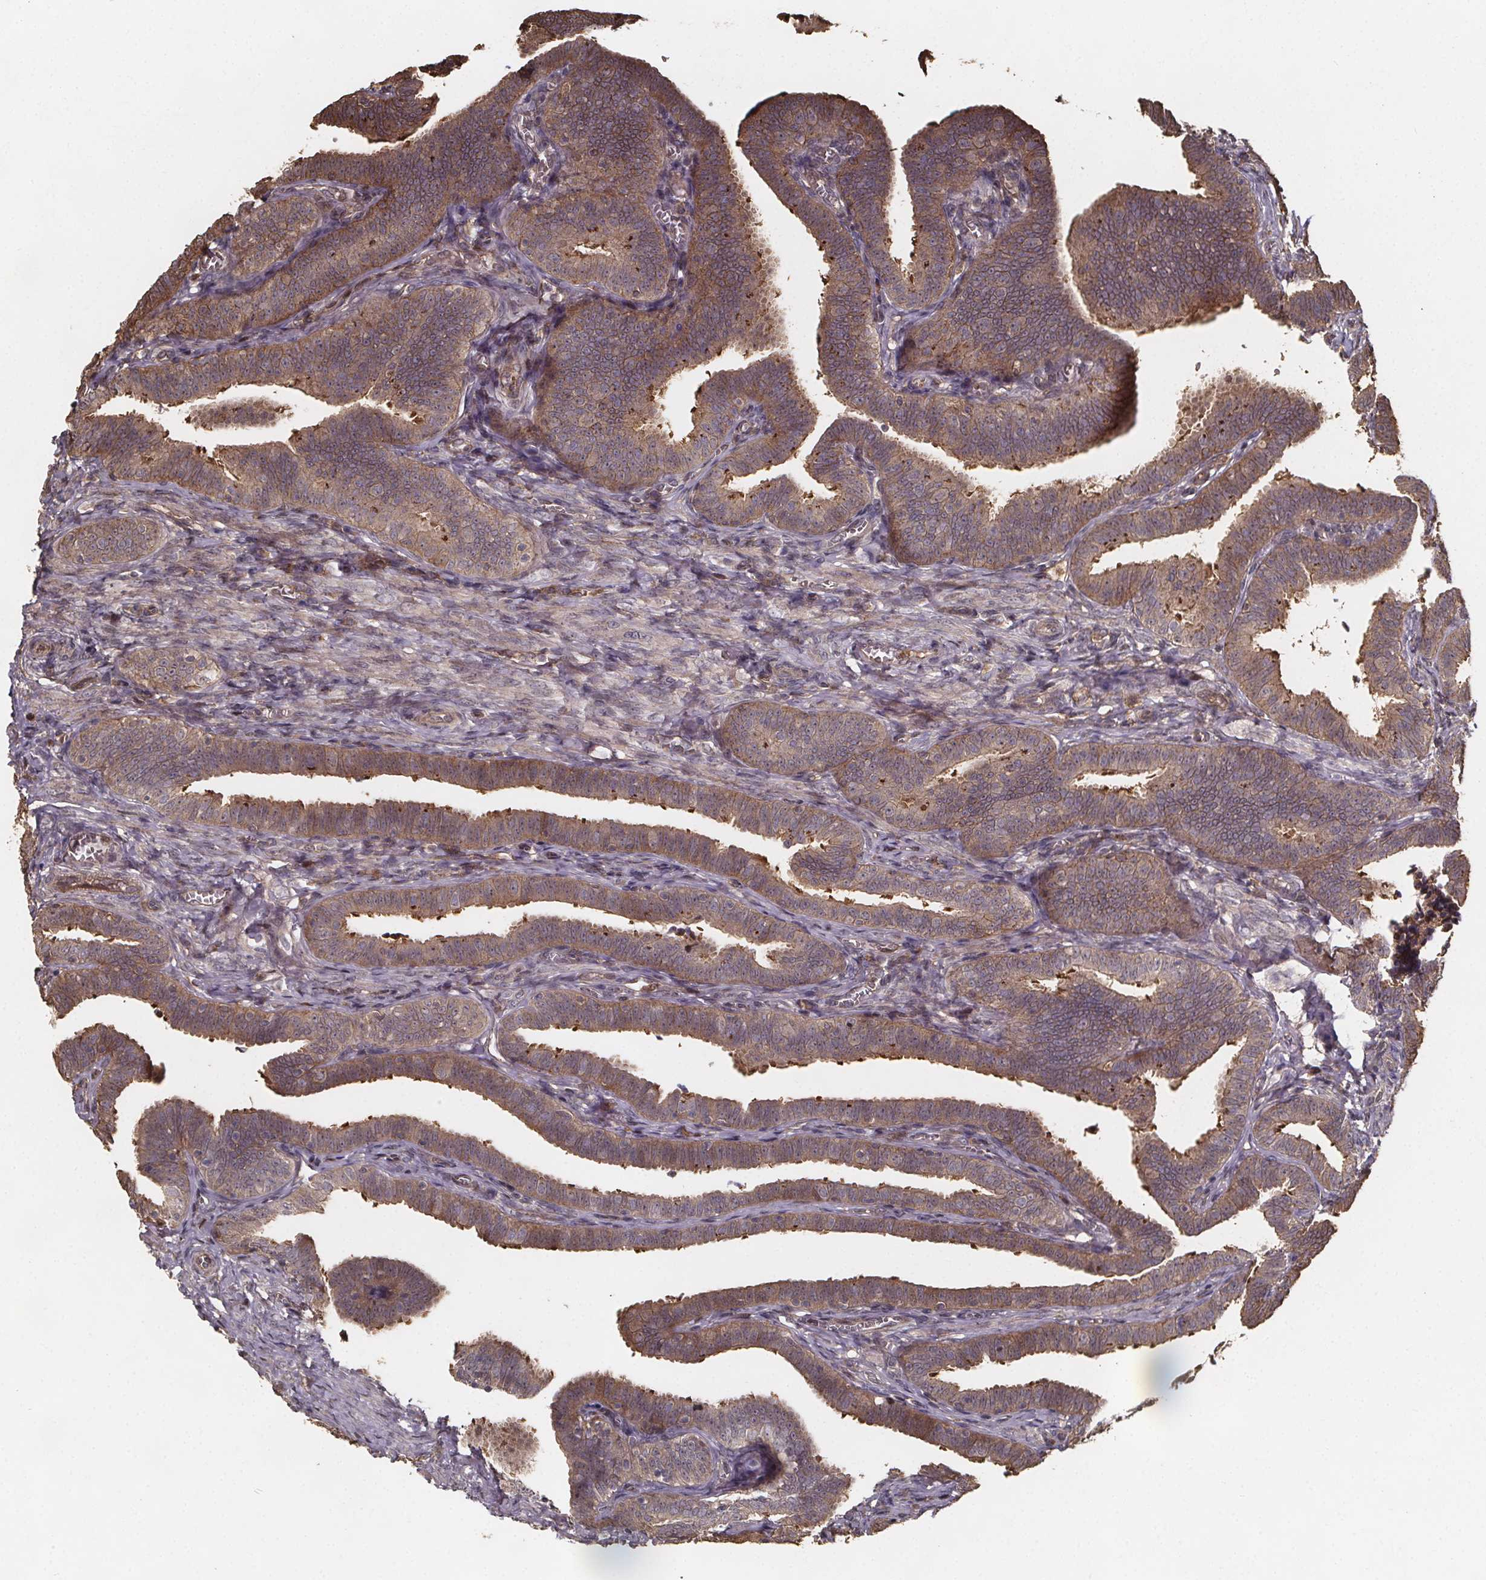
{"staining": {"intensity": "moderate", "quantity": ">75%", "location": "cytoplasmic/membranous"}, "tissue": "fallopian tube", "cell_type": "Glandular cells", "image_type": "normal", "snomed": [{"axis": "morphology", "description": "Normal tissue, NOS"}, {"axis": "topography", "description": "Fallopian tube"}], "caption": "Glandular cells exhibit moderate cytoplasmic/membranous staining in approximately >75% of cells in unremarkable fallopian tube. (IHC, brightfield microscopy, high magnification).", "gene": "ZNF879", "patient": {"sex": "female", "age": 25}}